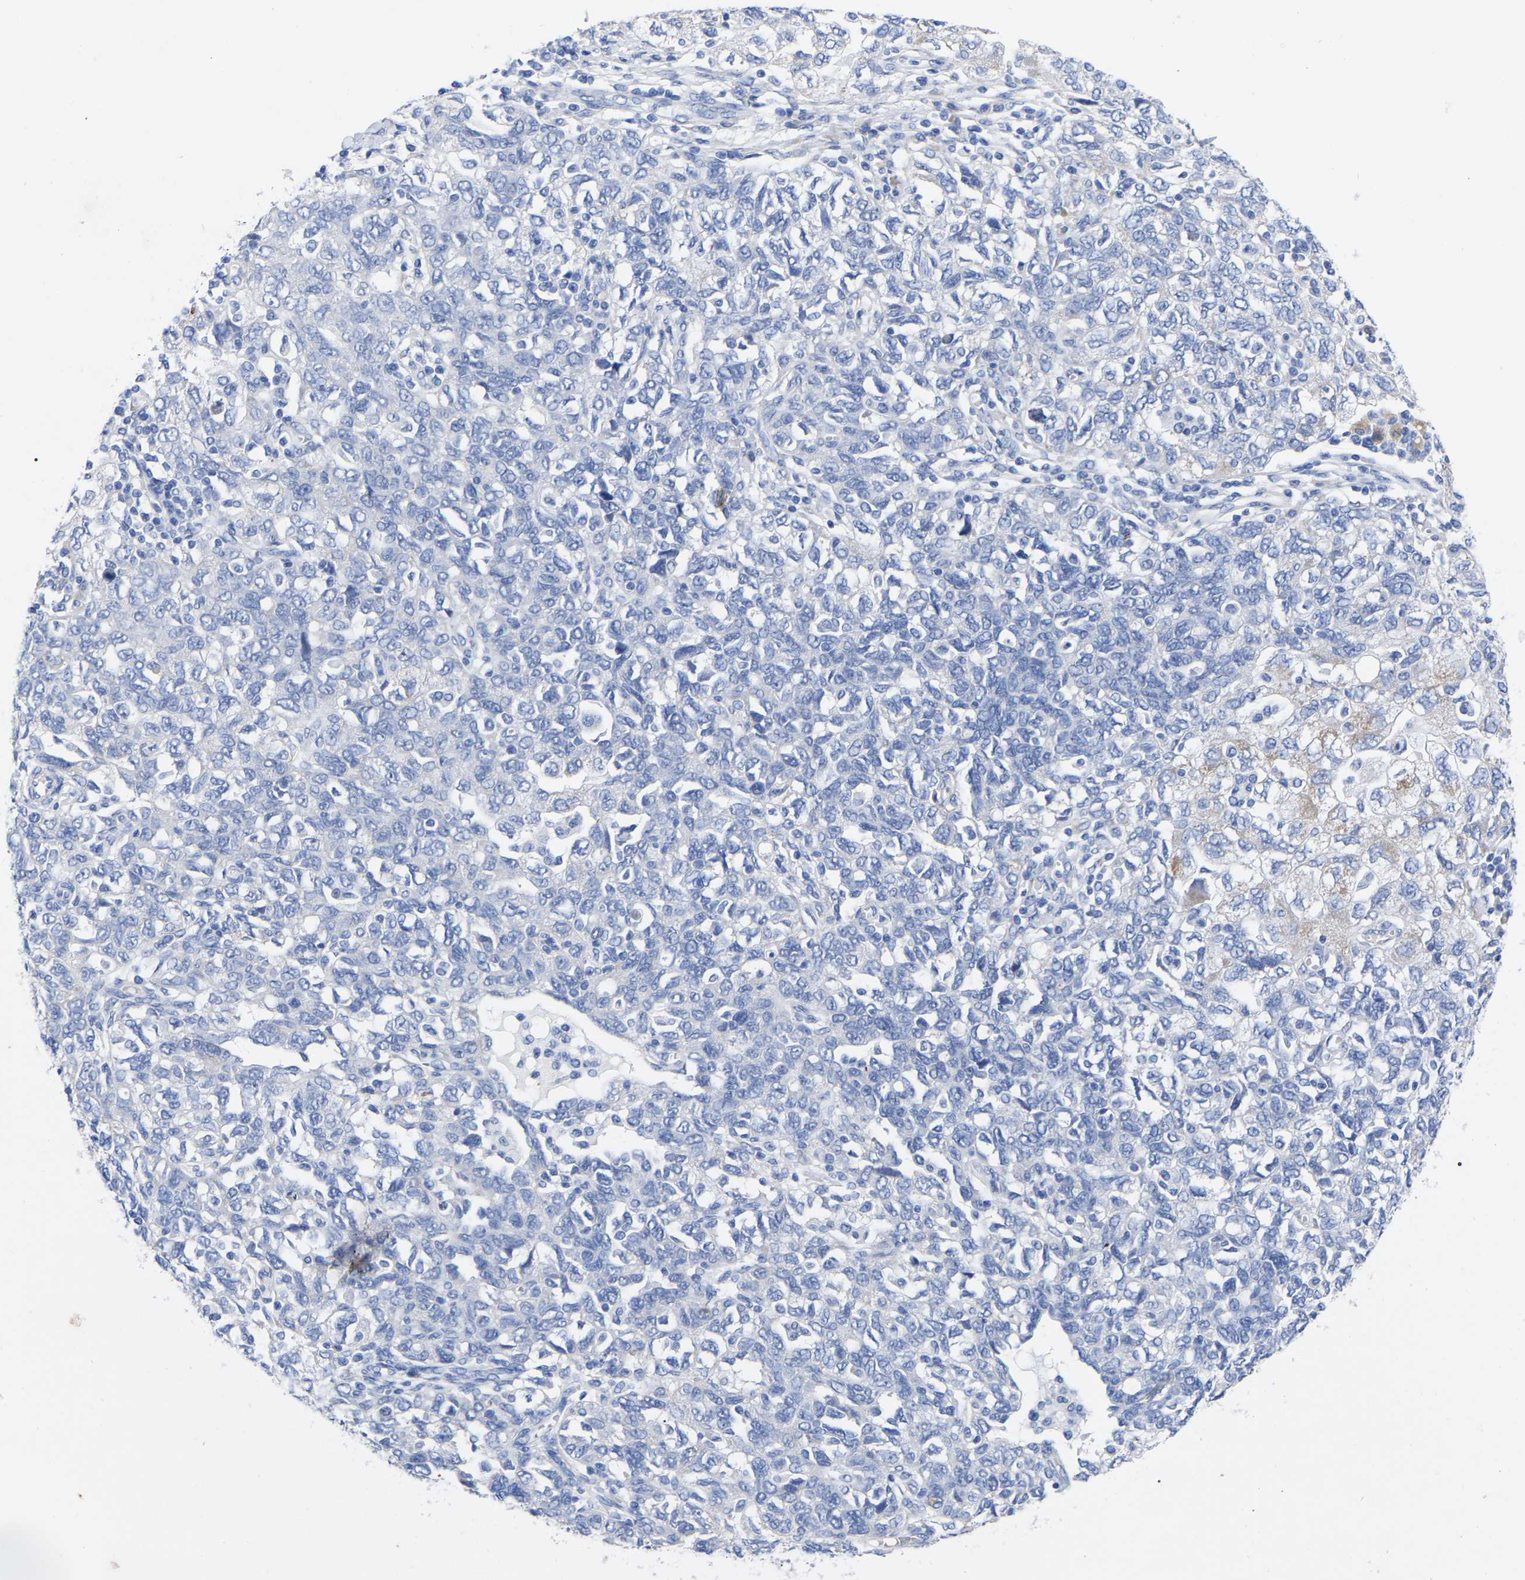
{"staining": {"intensity": "negative", "quantity": "none", "location": "none"}, "tissue": "ovarian cancer", "cell_type": "Tumor cells", "image_type": "cancer", "snomed": [{"axis": "morphology", "description": "Carcinoma, NOS"}, {"axis": "morphology", "description": "Cystadenocarcinoma, serous, NOS"}, {"axis": "topography", "description": "Ovary"}], "caption": "High power microscopy histopathology image of an immunohistochemistry image of serous cystadenocarcinoma (ovarian), revealing no significant expression in tumor cells.", "gene": "GDF3", "patient": {"sex": "female", "age": 69}}